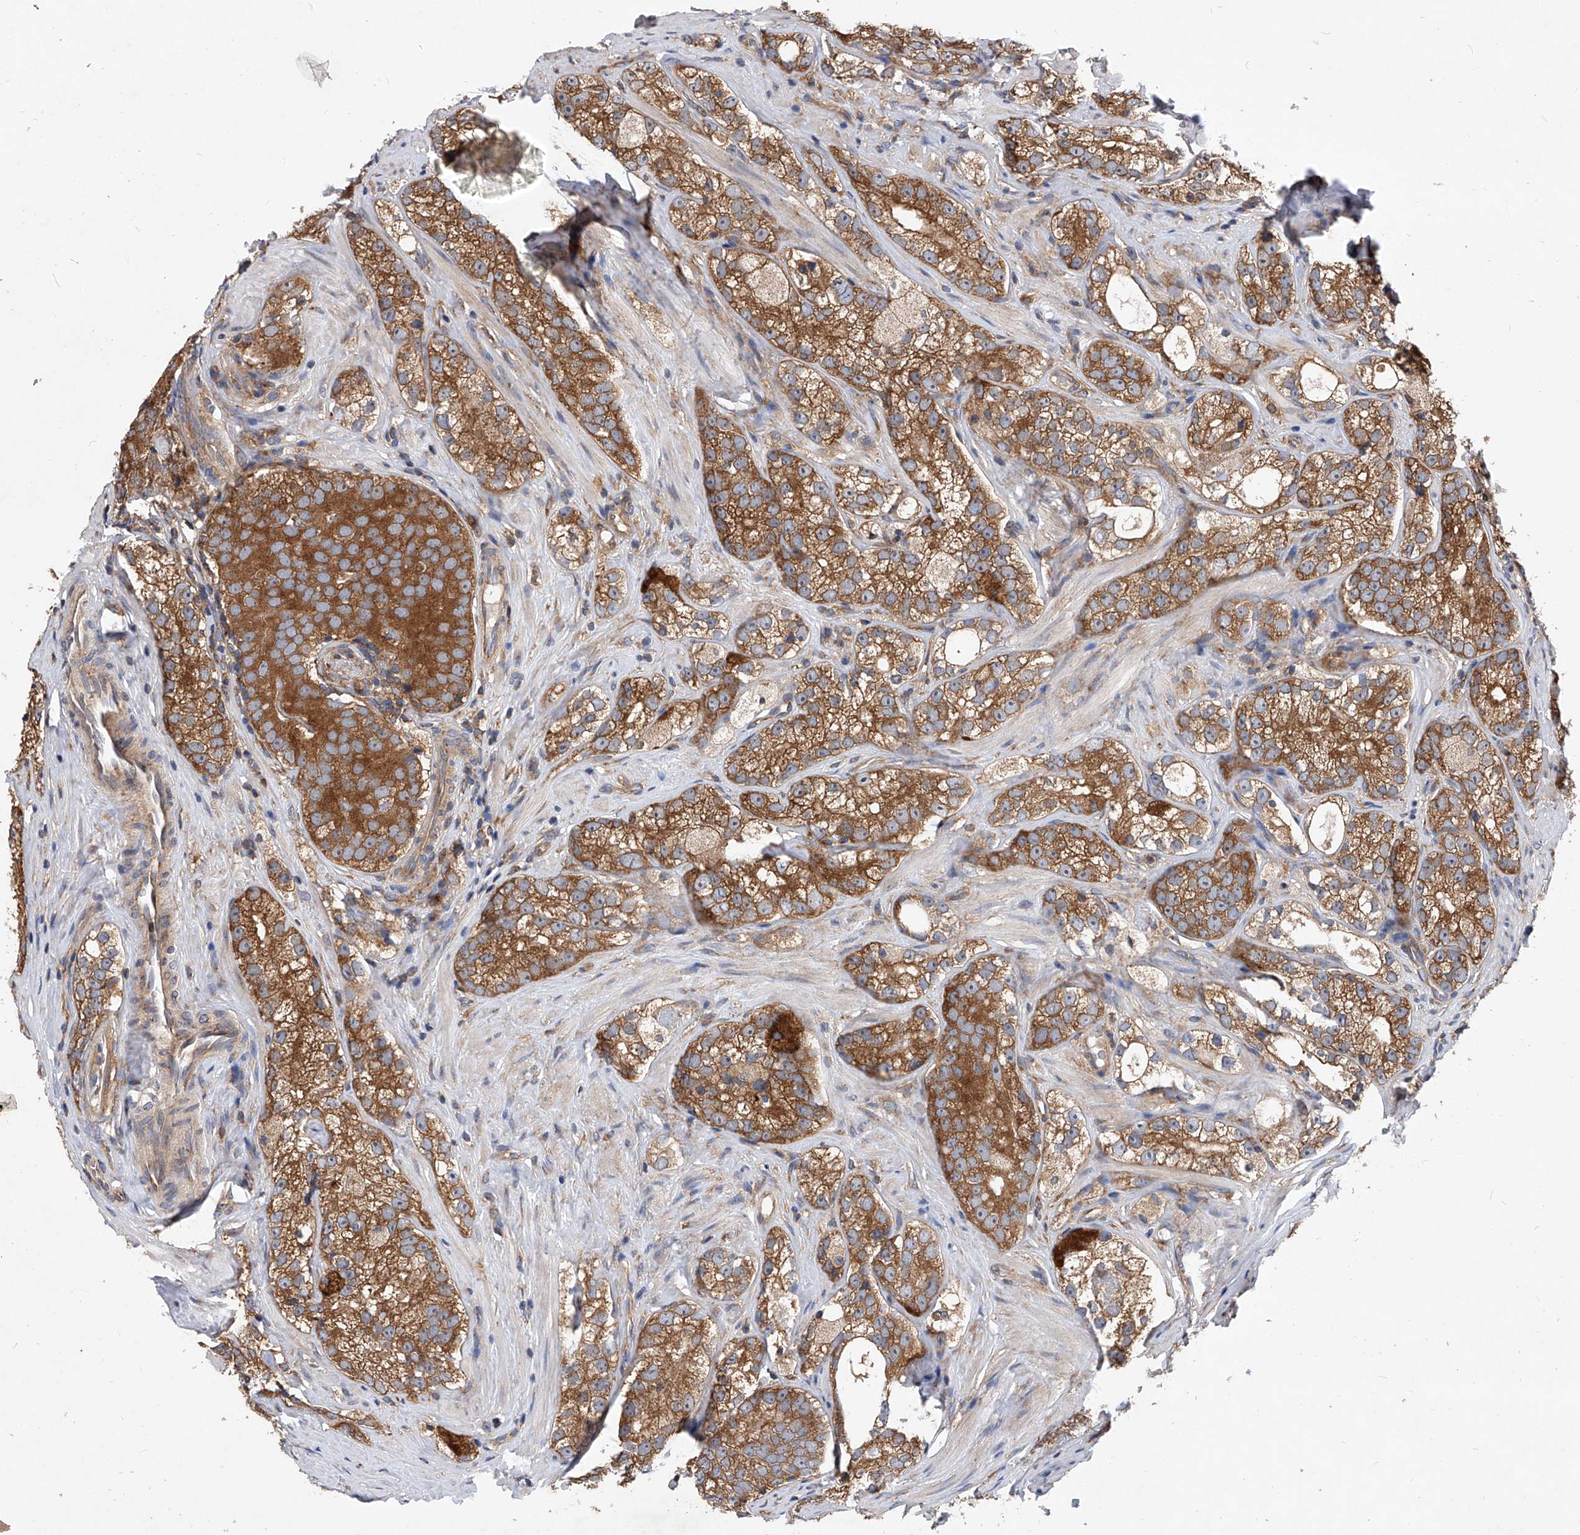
{"staining": {"intensity": "strong", "quantity": ">75%", "location": "cytoplasmic/membranous"}, "tissue": "prostate cancer", "cell_type": "Tumor cells", "image_type": "cancer", "snomed": [{"axis": "morphology", "description": "Adenocarcinoma, High grade"}, {"axis": "topography", "description": "Prostate"}], "caption": "Brown immunohistochemical staining in human prostate cancer reveals strong cytoplasmic/membranous expression in approximately >75% of tumor cells.", "gene": "CFAP410", "patient": {"sex": "male", "age": 56}}